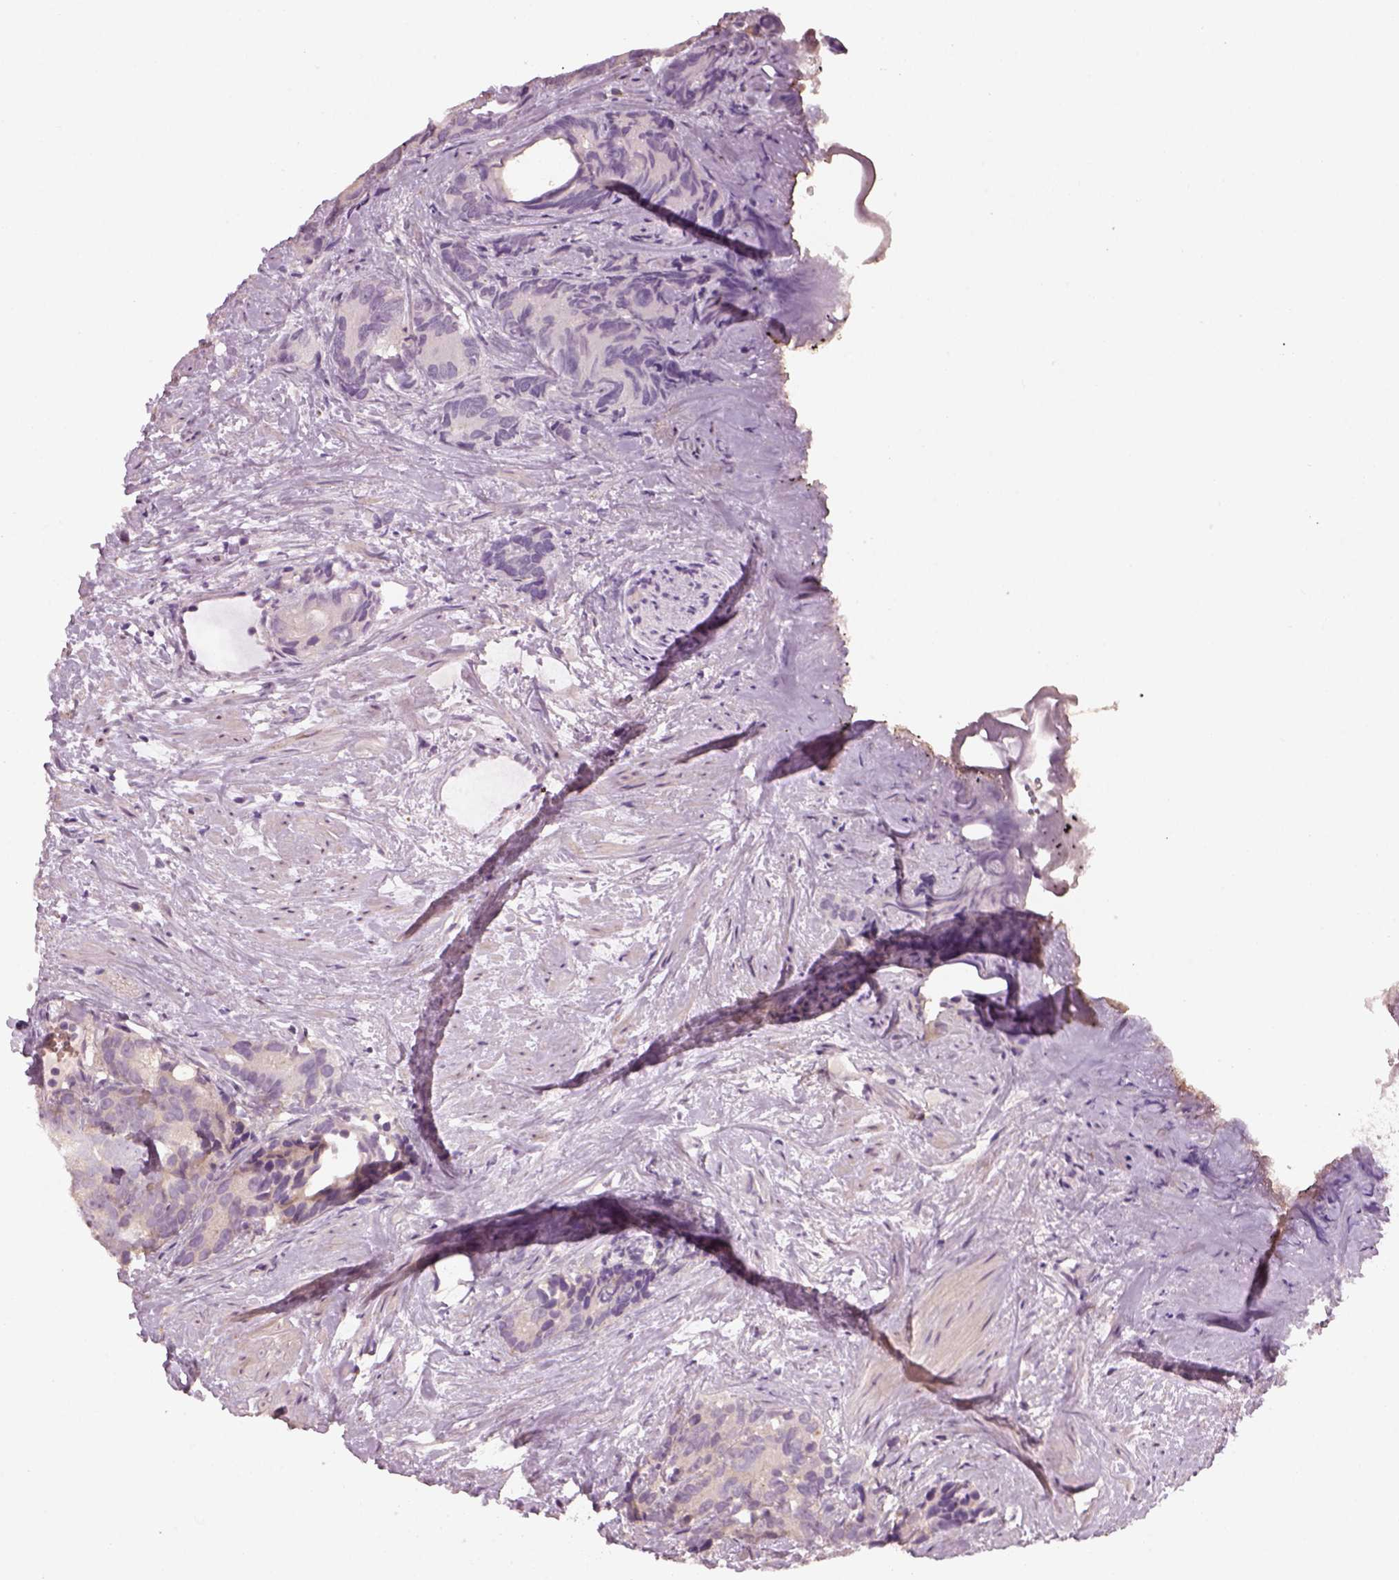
{"staining": {"intensity": "negative", "quantity": "none", "location": "none"}, "tissue": "prostate cancer", "cell_type": "Tumor cells", "image_type": "cancer", "snomed": [{"axis": "morphology", "description": "Adenocarcinoma, High grade"}, {"axis": "topography", "description": "Prostate"}], "caption": "Immunohistochemistry (IHC) histopathology image of prostate adenocarcinoma (high-grade) stained for a protein (brown), which shows no expression in tumor cells. The staining was performed using DAB (3,3'-diaminobenzidine) to visualize the protein expression in brown, while the nuclei were stained in blue with hematoxylin (Magnification: 20x).", "gene": "GDNF", "patient": {"sex": "male", "age": 90}}